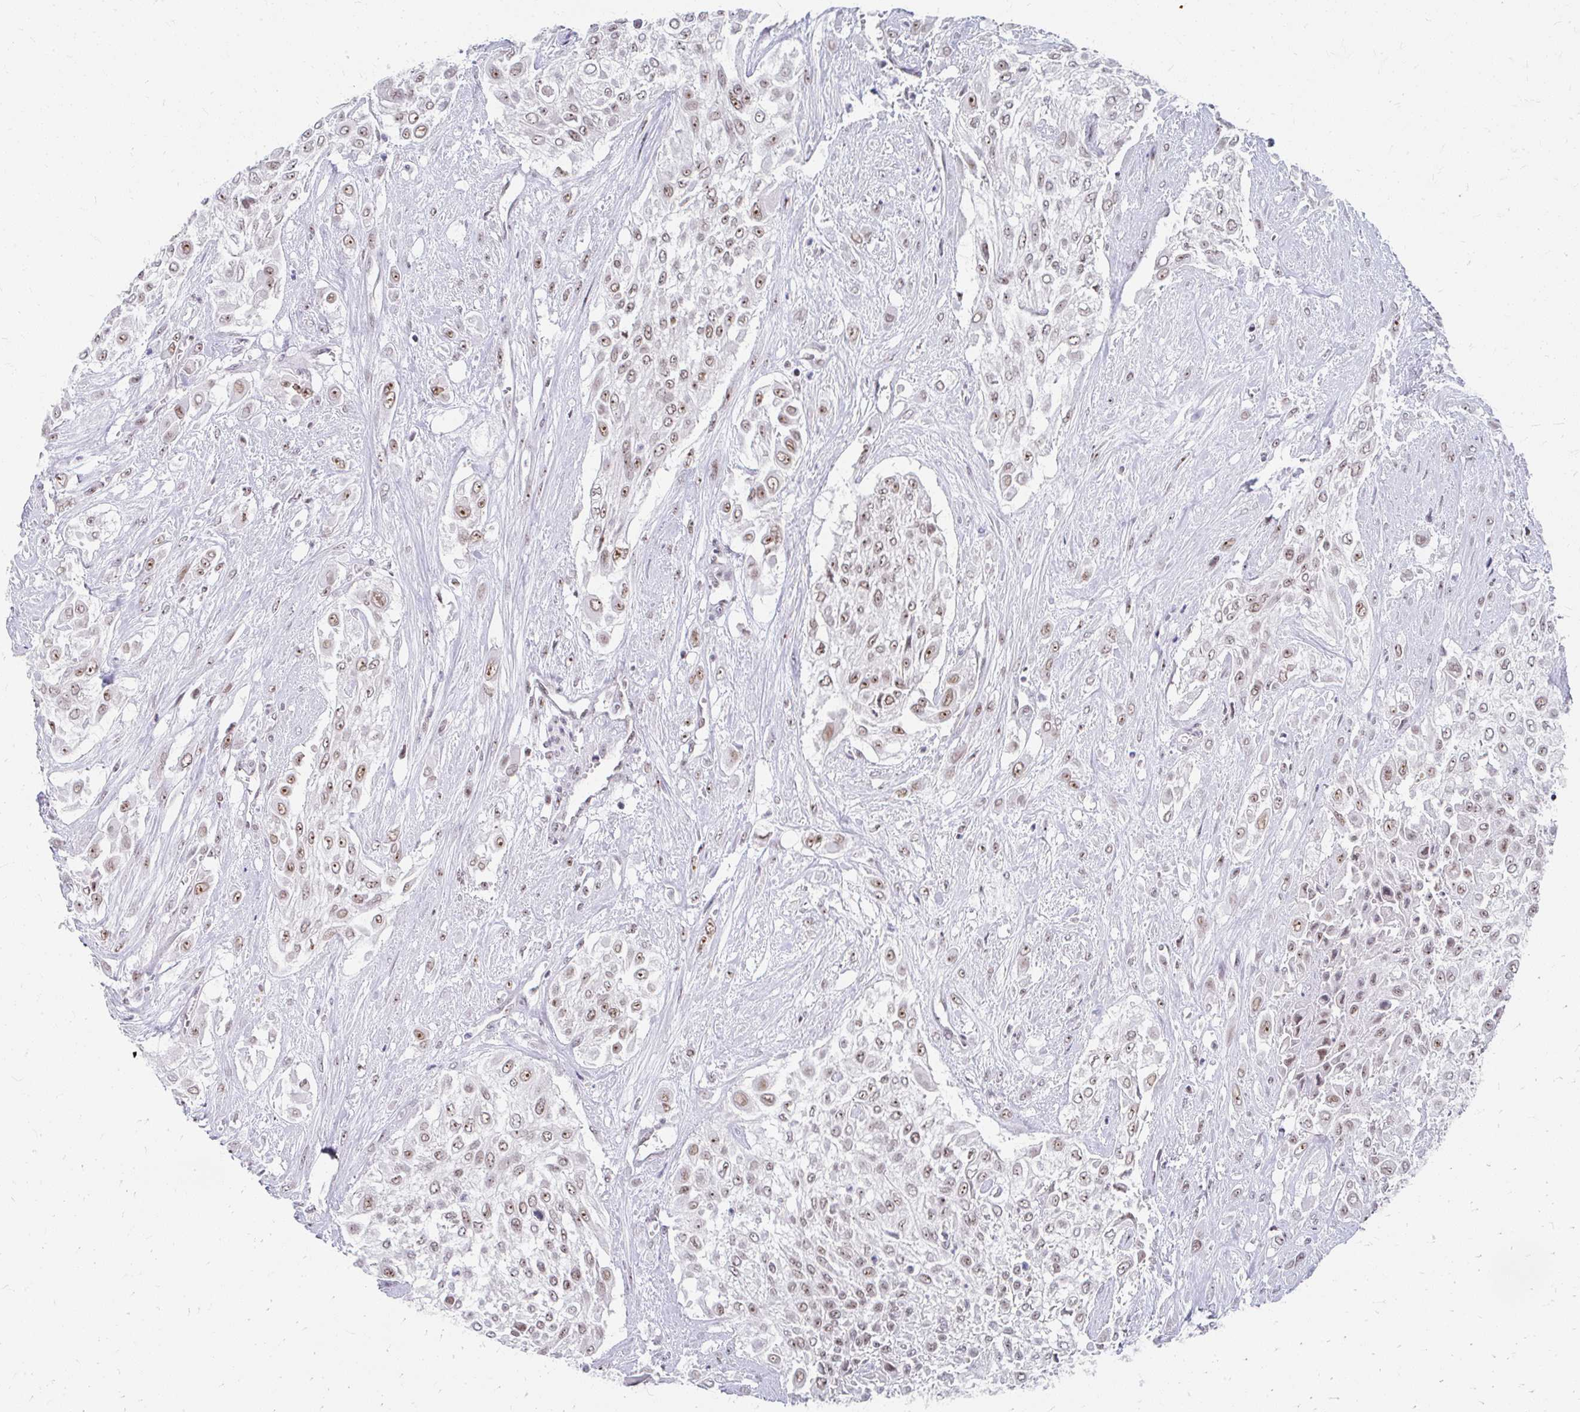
{"staining": {"intensity": "moderate", "quantity": ">75%", "location": "nuclear"}, "tissue": "urothelial cancer", "cell_type": "Tumor cells", "image_type": "cancer", "snomed": [{"axis": "morphology", "description": "Urothelial carcinoma, High grade"}, {"axis": "topography", "description": "Urinary bladder"}], "caption": "A brown stain shows moderate nuclear staining of a protein in urothelial carcinoma (high-grade) tumor cells.", "gene": "GTF2H1", "patient": {"sex": "male", "age": 57}}